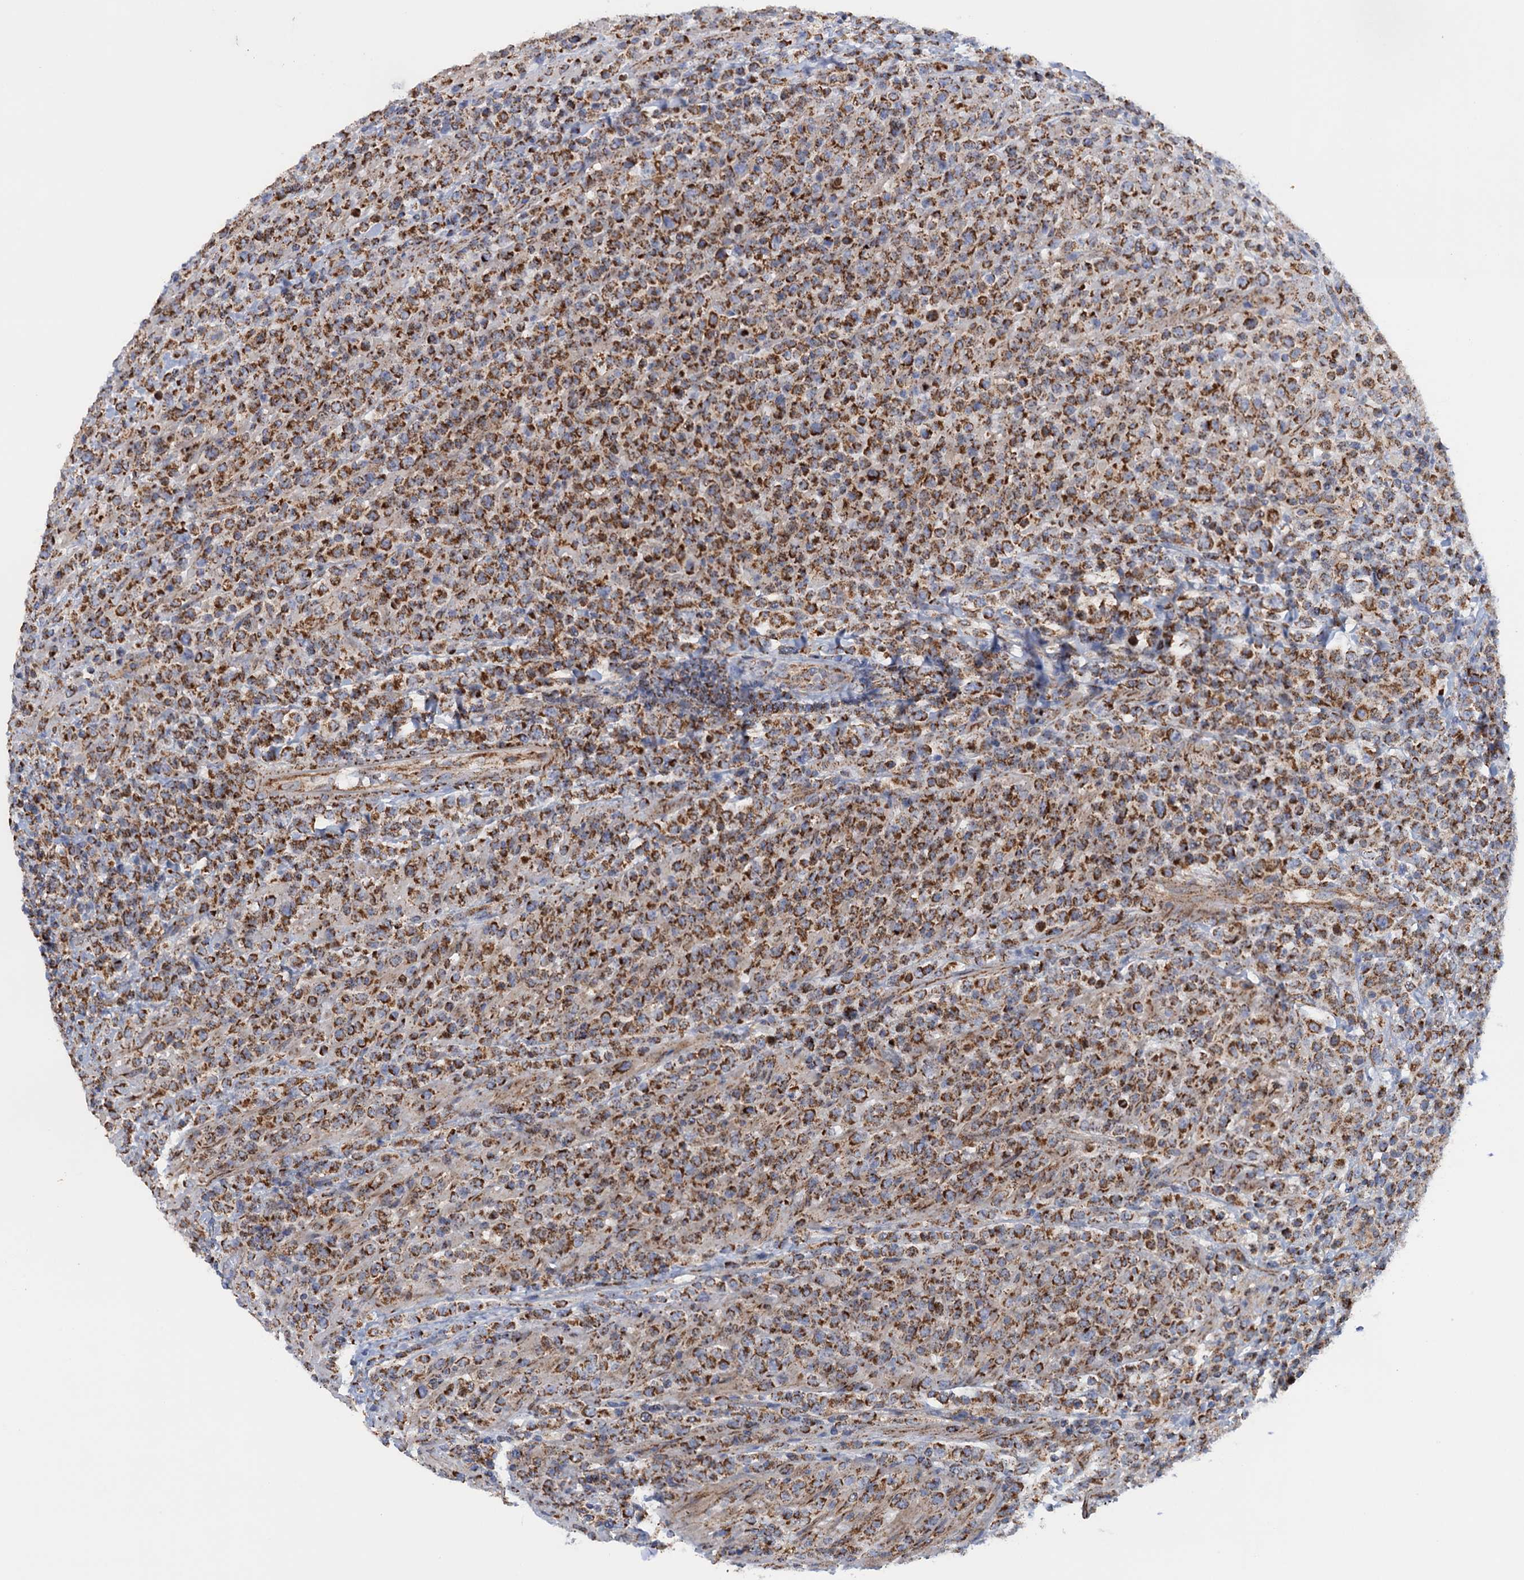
{"staining": {"intensity": "strong", "quantity": ">75%", "location": "cytoplasmic/membranous"}, "tissue": "lymphoma", "cell_type": "Tumor cells", "image_type": "cancer", "snomed": [{"axis": "morphology", "description": "Malignant lymphoma, non-Hodgkin's type, High grade"}, {"axis": "topography", "description": "Colon"}], "caption": "Immunohistochemistry micrograph of neoplastic tissue: human high-grade malignant lymphoma, non-Hodgkin's type stained using IHC shows high levels of strong protein expression localized specifically in the cytoplasmic/membranous of tumor cells, appearing as a cytoplasmic/membranous brown color.", "gene": "GTPBP3", "patient": {"sex": "female", "age": 53}}